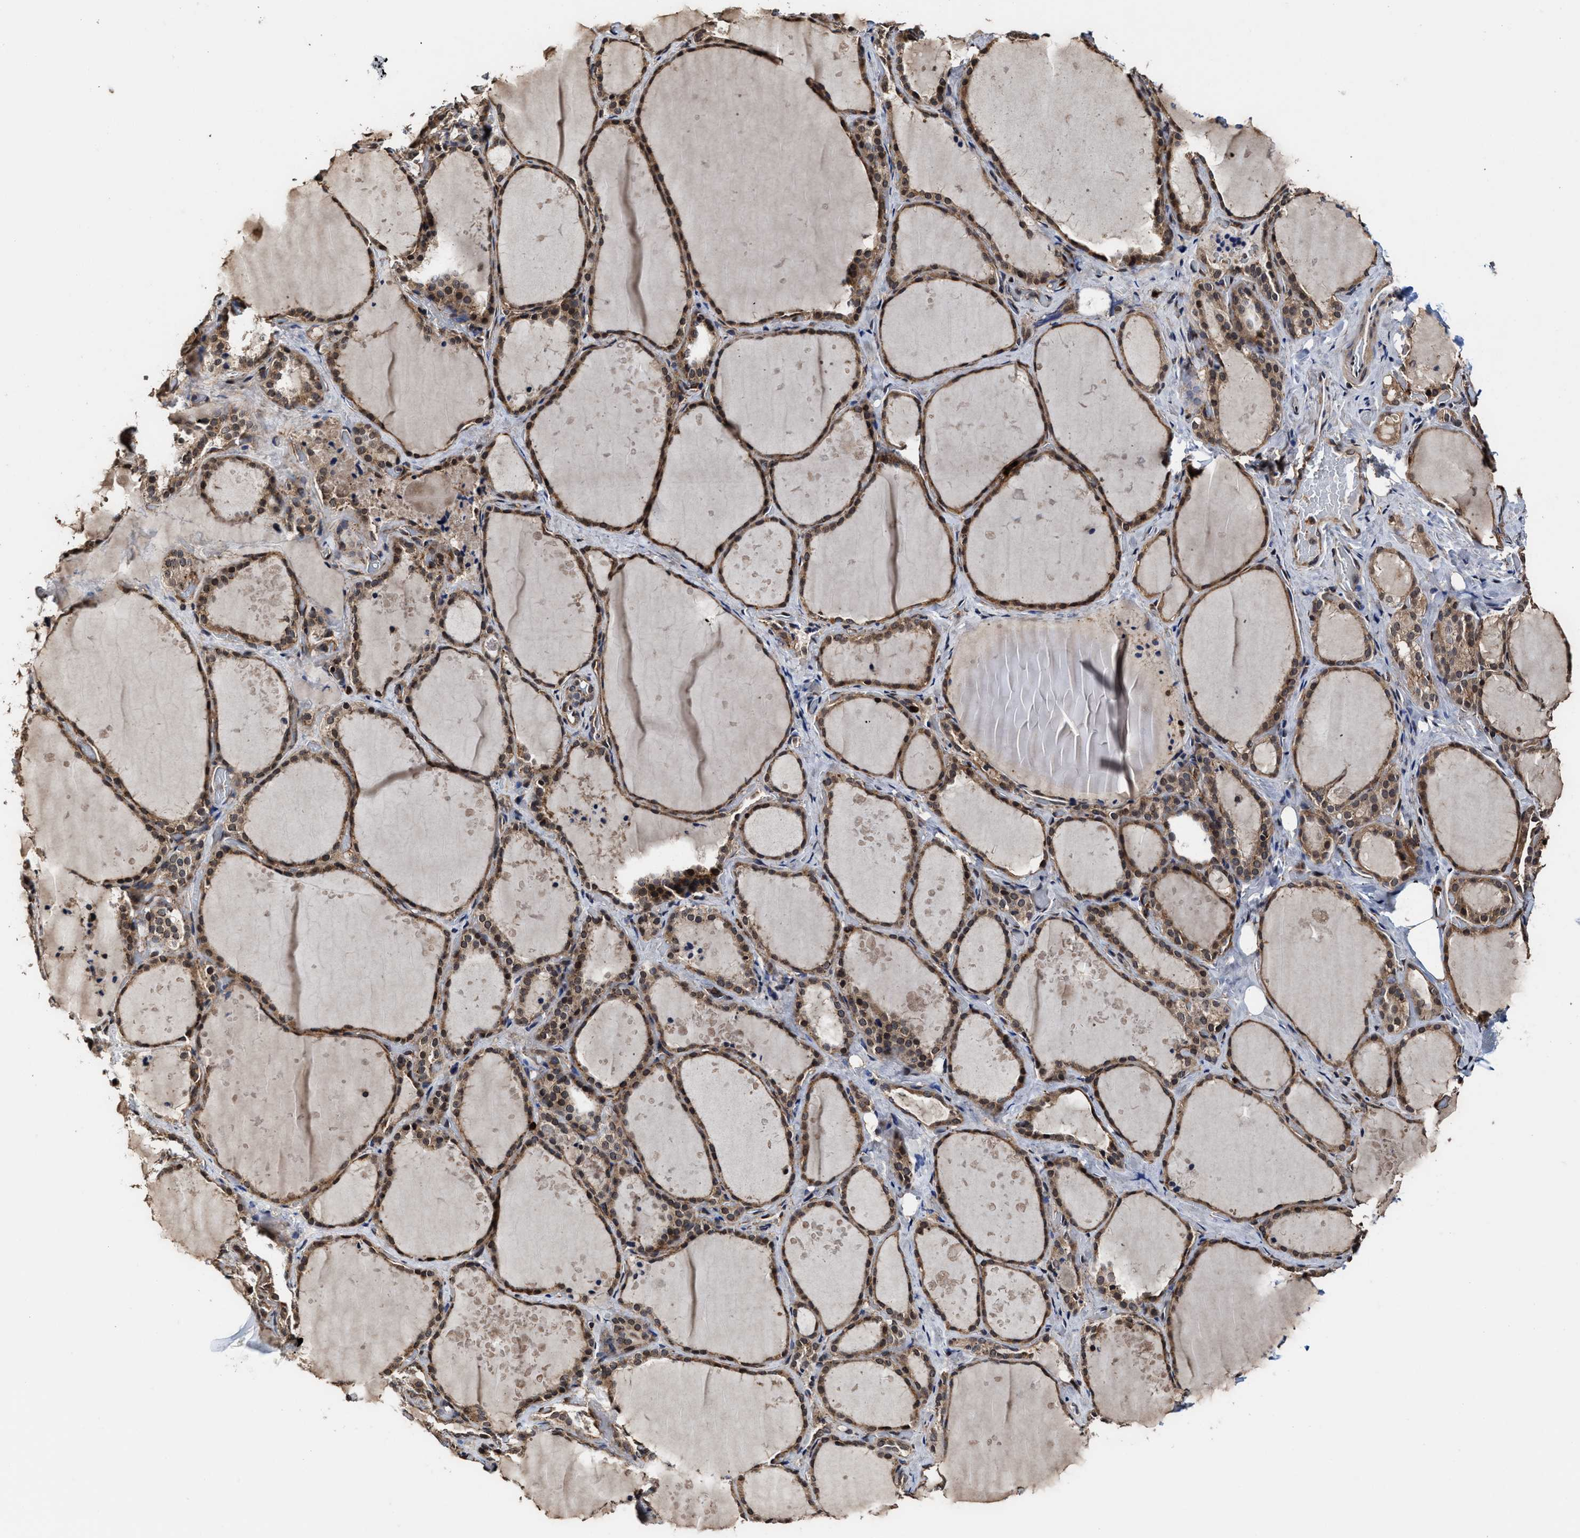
{"staining": {"intensity": "strong", "quantity": ">75%", "location": "cytoplasmic/membranous,nuclear"}, "tissue": "thyroid gland", "cell_type": "Glandular cells", "image_type": "normal", "snomed": [{"axis": "morphology", "description": "Normal tissue, NOS"}, {"axis": "topography", "description": "Thyroid gland"}], "caption": "Immunohistochemical staining of unremarkable thyroid gland displays strong cytoplasmic/membranous,nuclear protein expression in approximately >75% of glandular cells. The staining is performed using DAB brown chromogen to label protein expression. The nuclei are counter-stained blue using hematoxylin.", "gene": "SEPTIN2", "patient": {"sex": "female", "age": 44}}